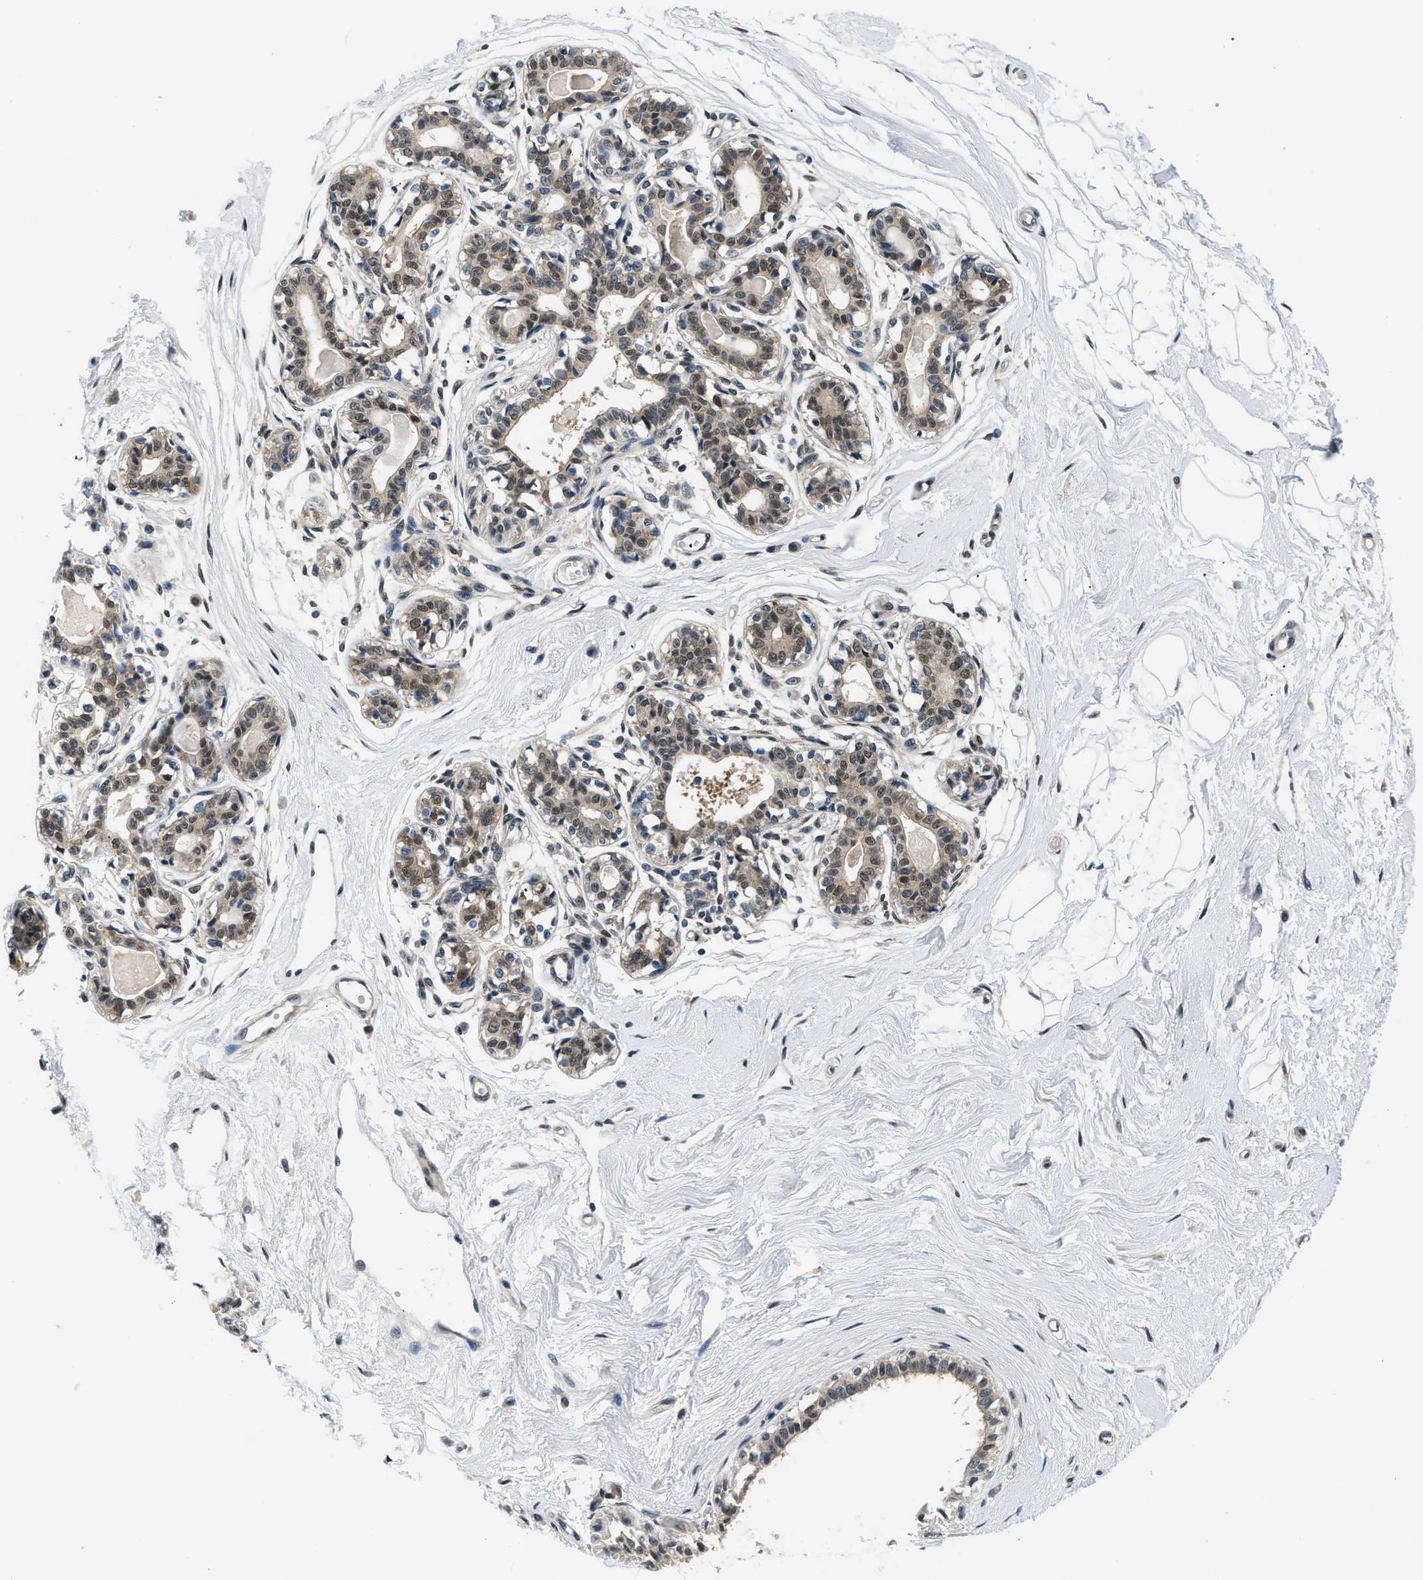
{"staining": {"intensity": "negative", "quantity": "none", "location": "none"}, "tissue": "breast", "cell_type": "Adipocytes", "image_type": "normal", "snomed": [{"axis": "morphology", "description": "Normal tissue, NOS"}, {"axis": "topography", "description": "Breast"}], "caption": "Immunohistochemistry (IHC) image of unremarkable breast: human breast stained with DAB (3,3'-diaminobenzidine) displays no significant protein staining in adipocytes.", "gene": "SMAD4", "patient": {"sex": "female", "age": 45}}